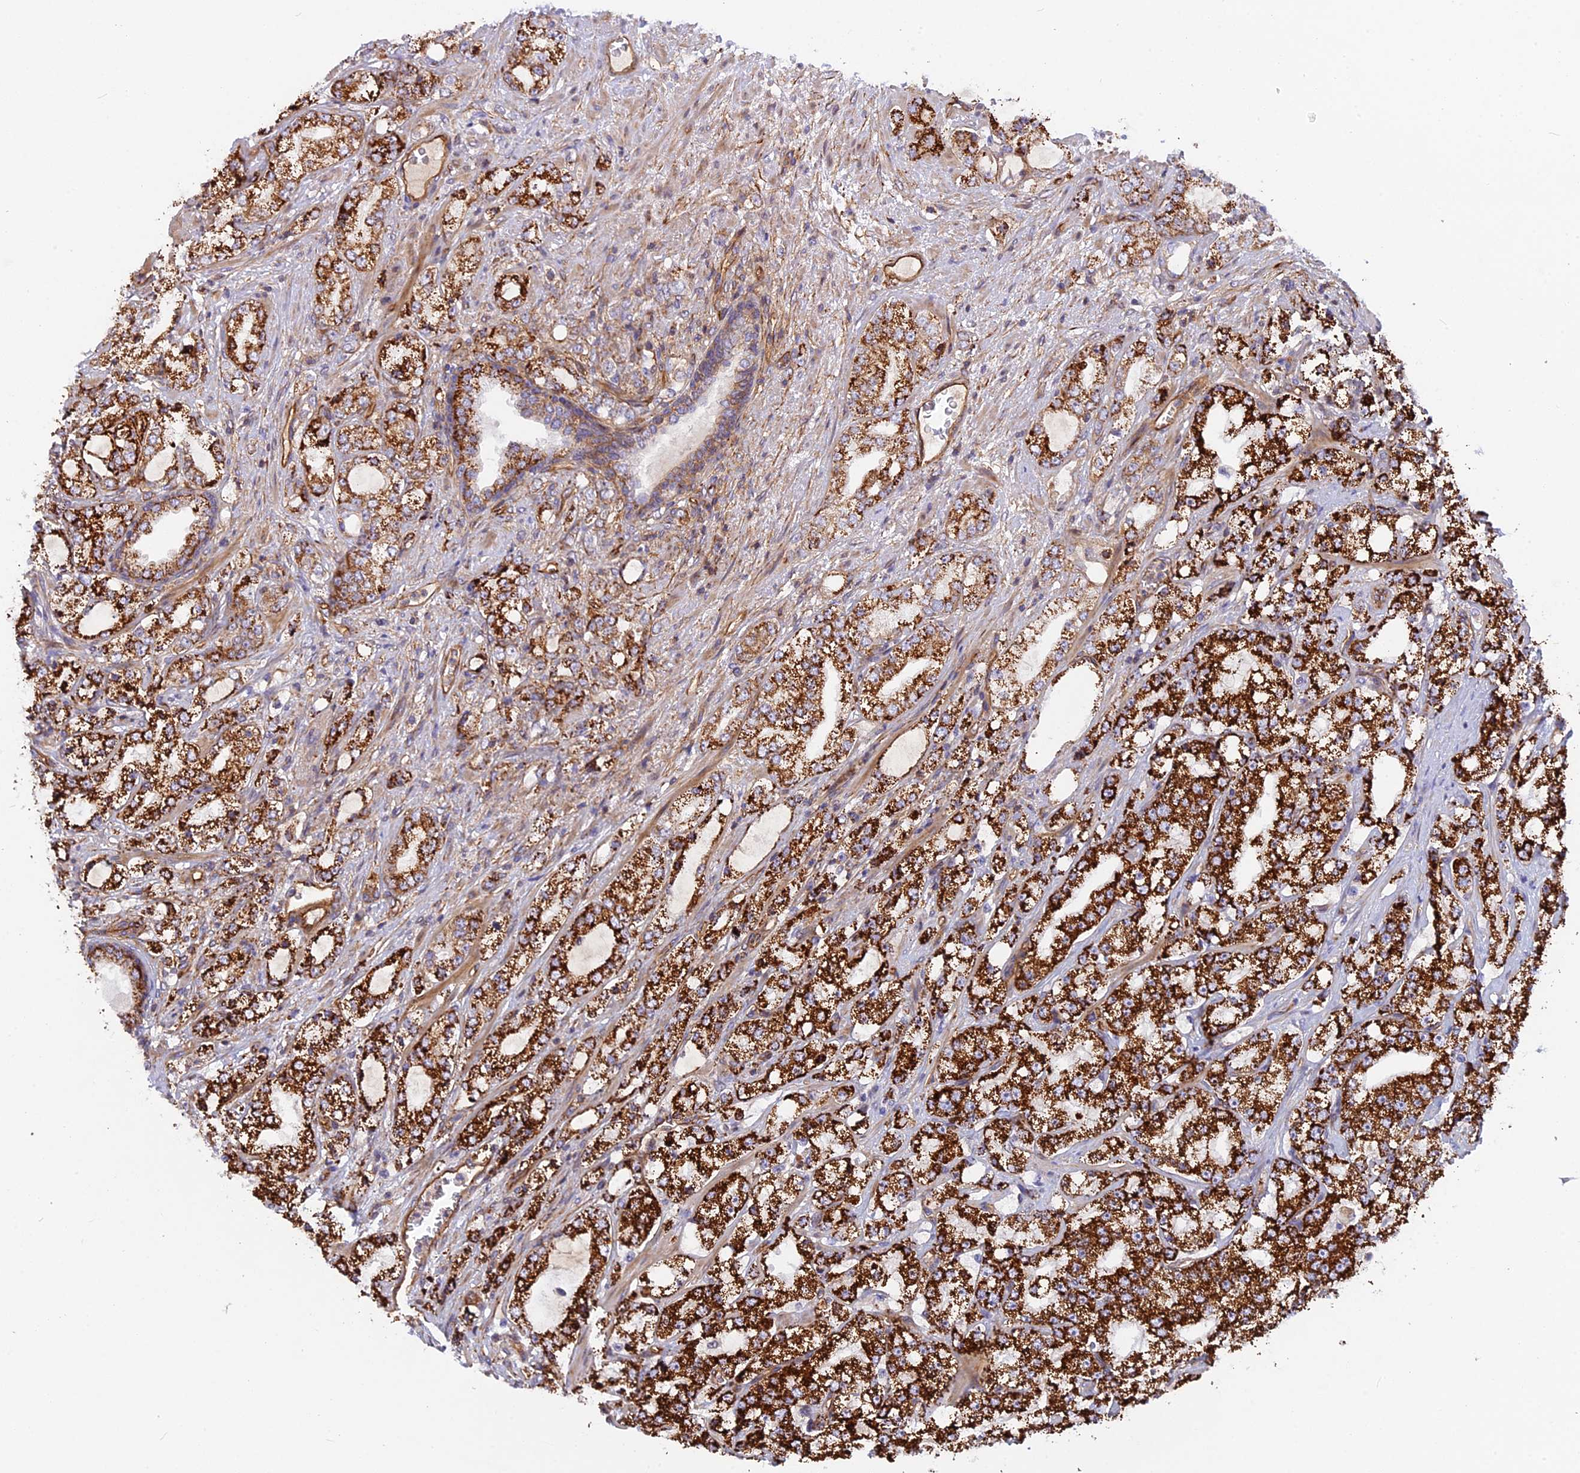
{"staining": {"intensity": "strong", "quantity": ">75%", "location": "cytoplasmic/membranous"}, "tissue": "prostate cancer", "cell_type": "Tumor cells", "image_type": "cancer", "snomed": [{"axis": "morphology", "description": "Adenocarcinoma, High grade"}, {"axis": "topography", "description": "Prostate"}], "caption": "Human adenocarcinoma (high-grade) (prostate) stained with a protein marker reveals strong staining in tumor cells.", "gene": "CNBD2", "patient": {"sex": "male", "age": 56}}